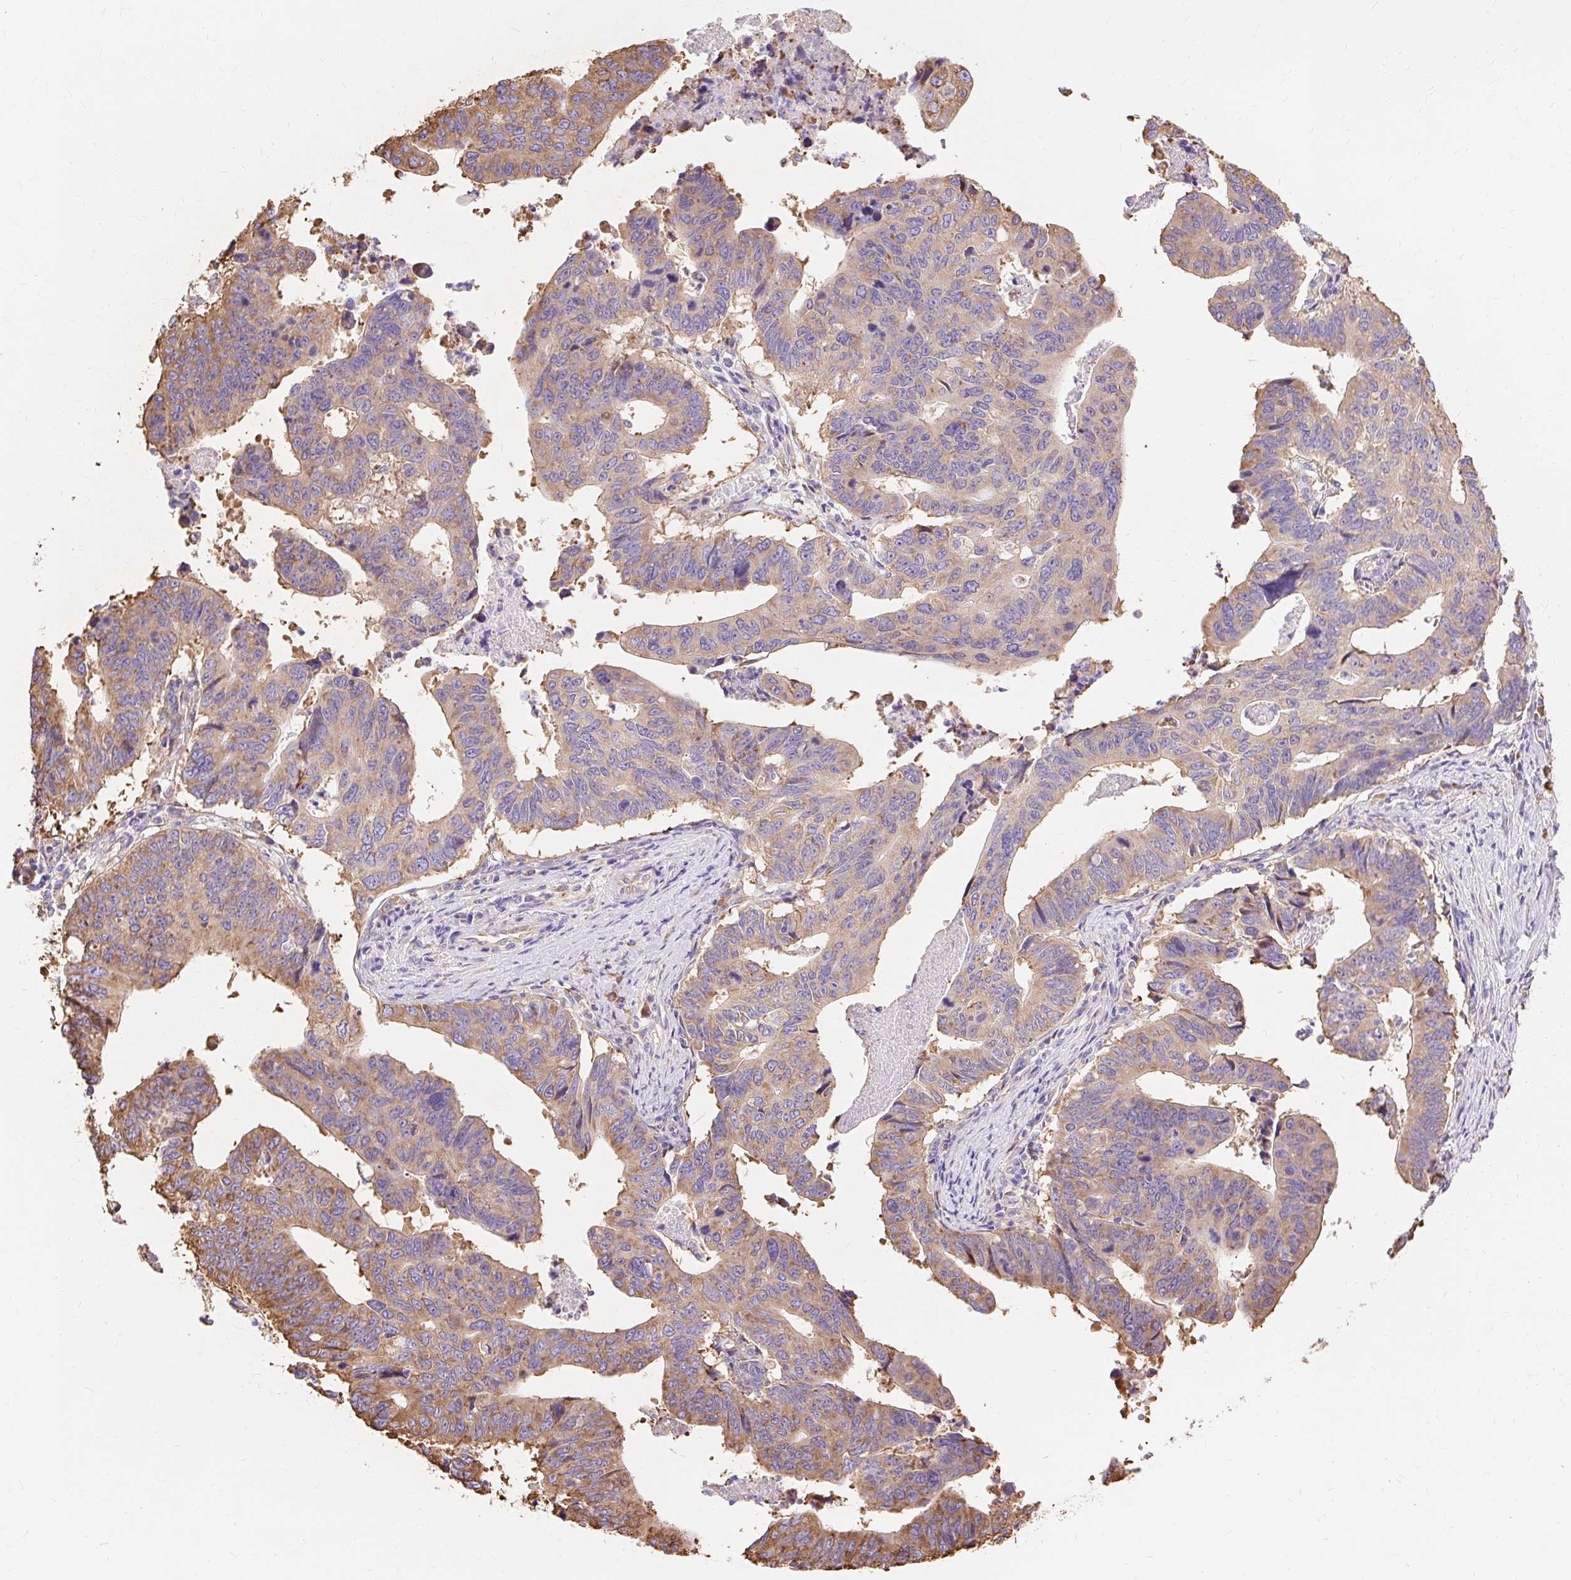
{"staining": {"intensity": "weak", "quantity": ">75%", "location": "cytoplasmic/membranous"}, "tissue": "stomach cancer", "cell_type": "Tumor cells", "image_type": "cancer", "snomed": [{"axis": "morphology", "description": "Adenocarcinoma, NOS"}, {"axis": "topography", "description": "Stomach"}], "caption": "Immunohistochemistry histopathology image of neoplastic tissue: human stomach cancer stained using immunohistochemistry (IHC) exhibits low levels of weak protein expression localized specifically in the cytoplasmic/membranous of tumor cells, appearing as a cytoplasmic/membranous brown color.", "gene": "RPS17", "patient": {"sex": "male", "age": 59}}